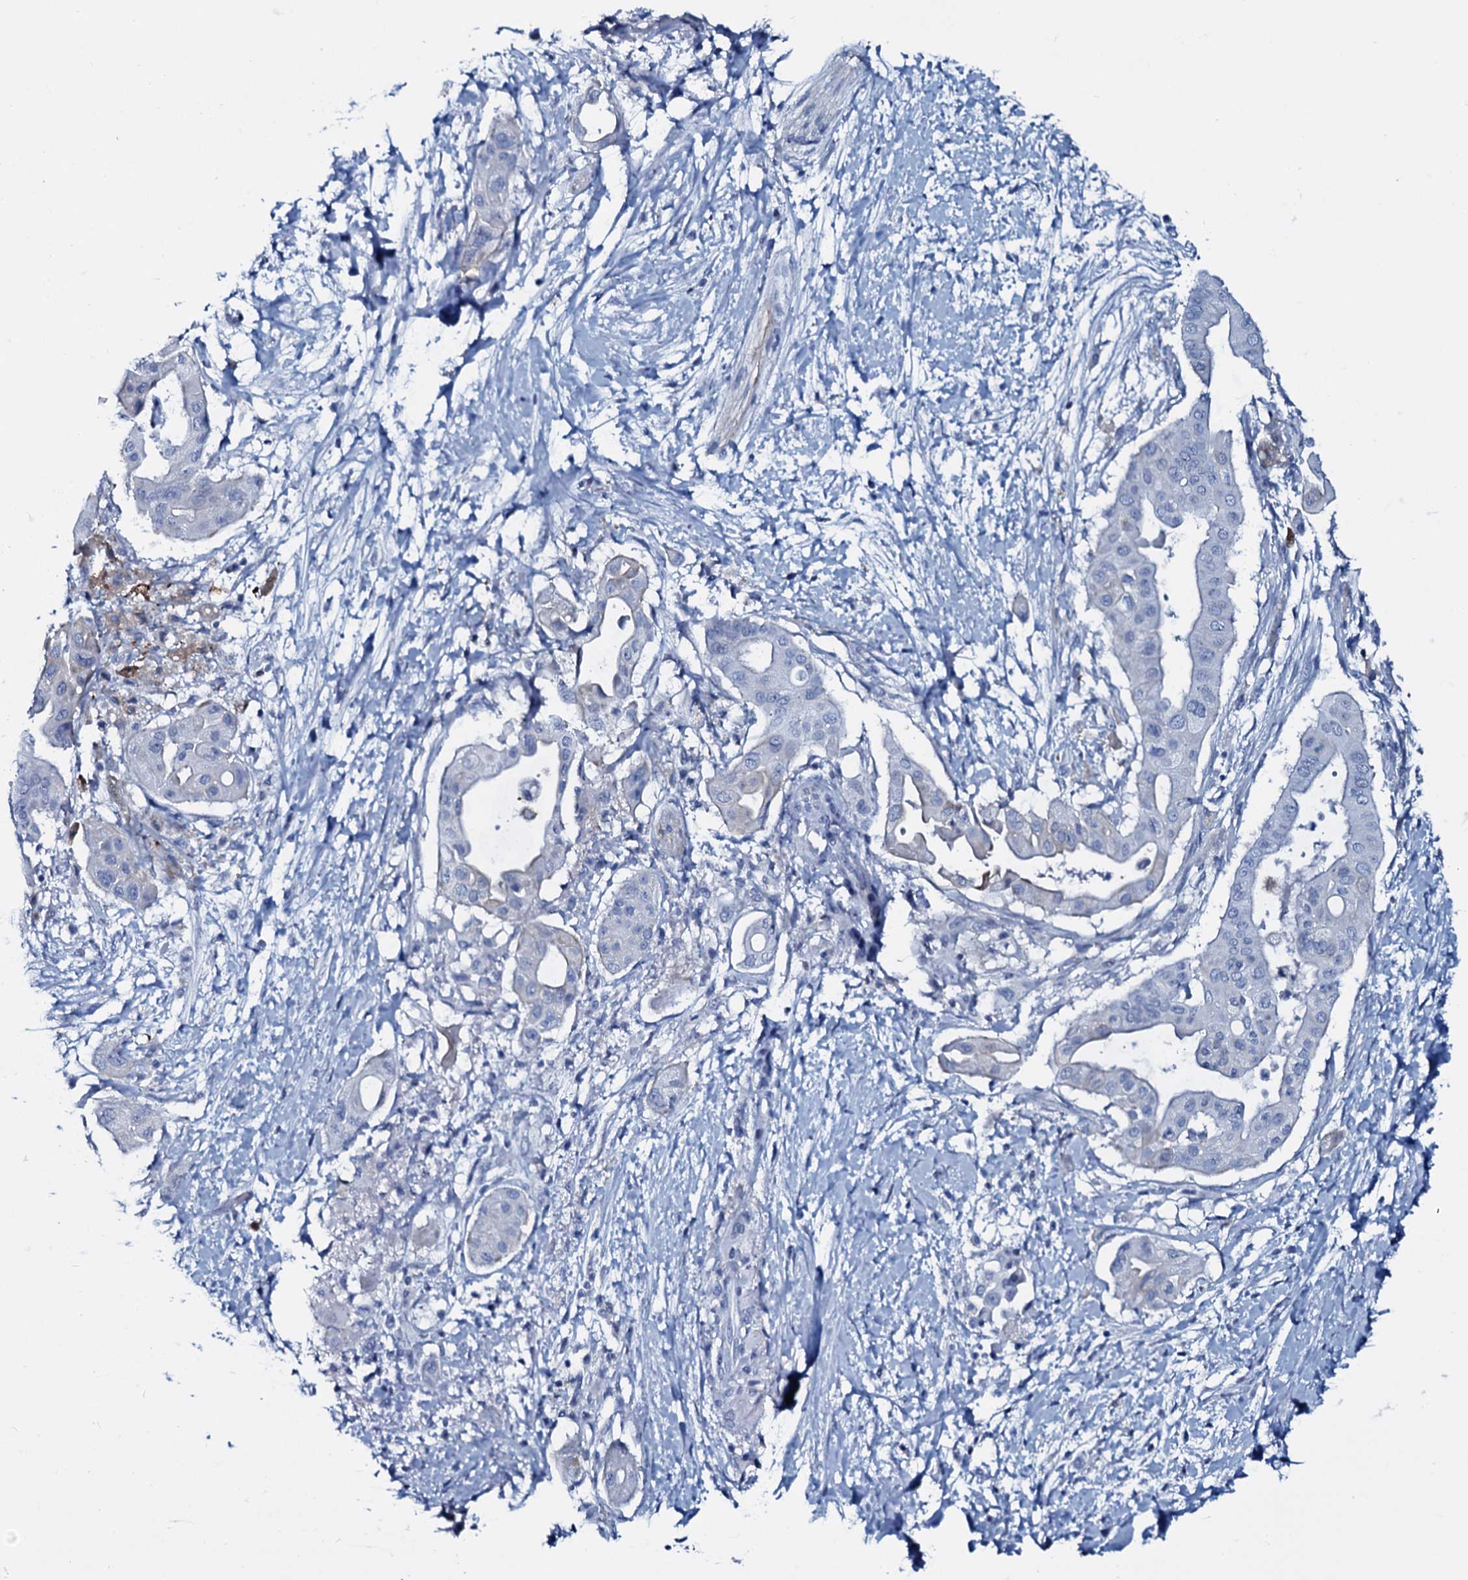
{"staining": {"intensity": "negative", "quantity": "none", "location": "none"}, "tissue": "pancreatic cancer", "cell_type": "Tumor cells", "image_type": "cancer", "snomed": [{"axis": "morphology", "description": "Adenocarcinoma, NOS"}, {"axis": "topography", "description": "Pancreas"}], "caption": "Protein analysis of pancreatic cancer (adenocarcinoma) displays no significant expression in tumor cells.", "gene": "SLC4A7", "patient": {"sex": "male", "age": 68}}